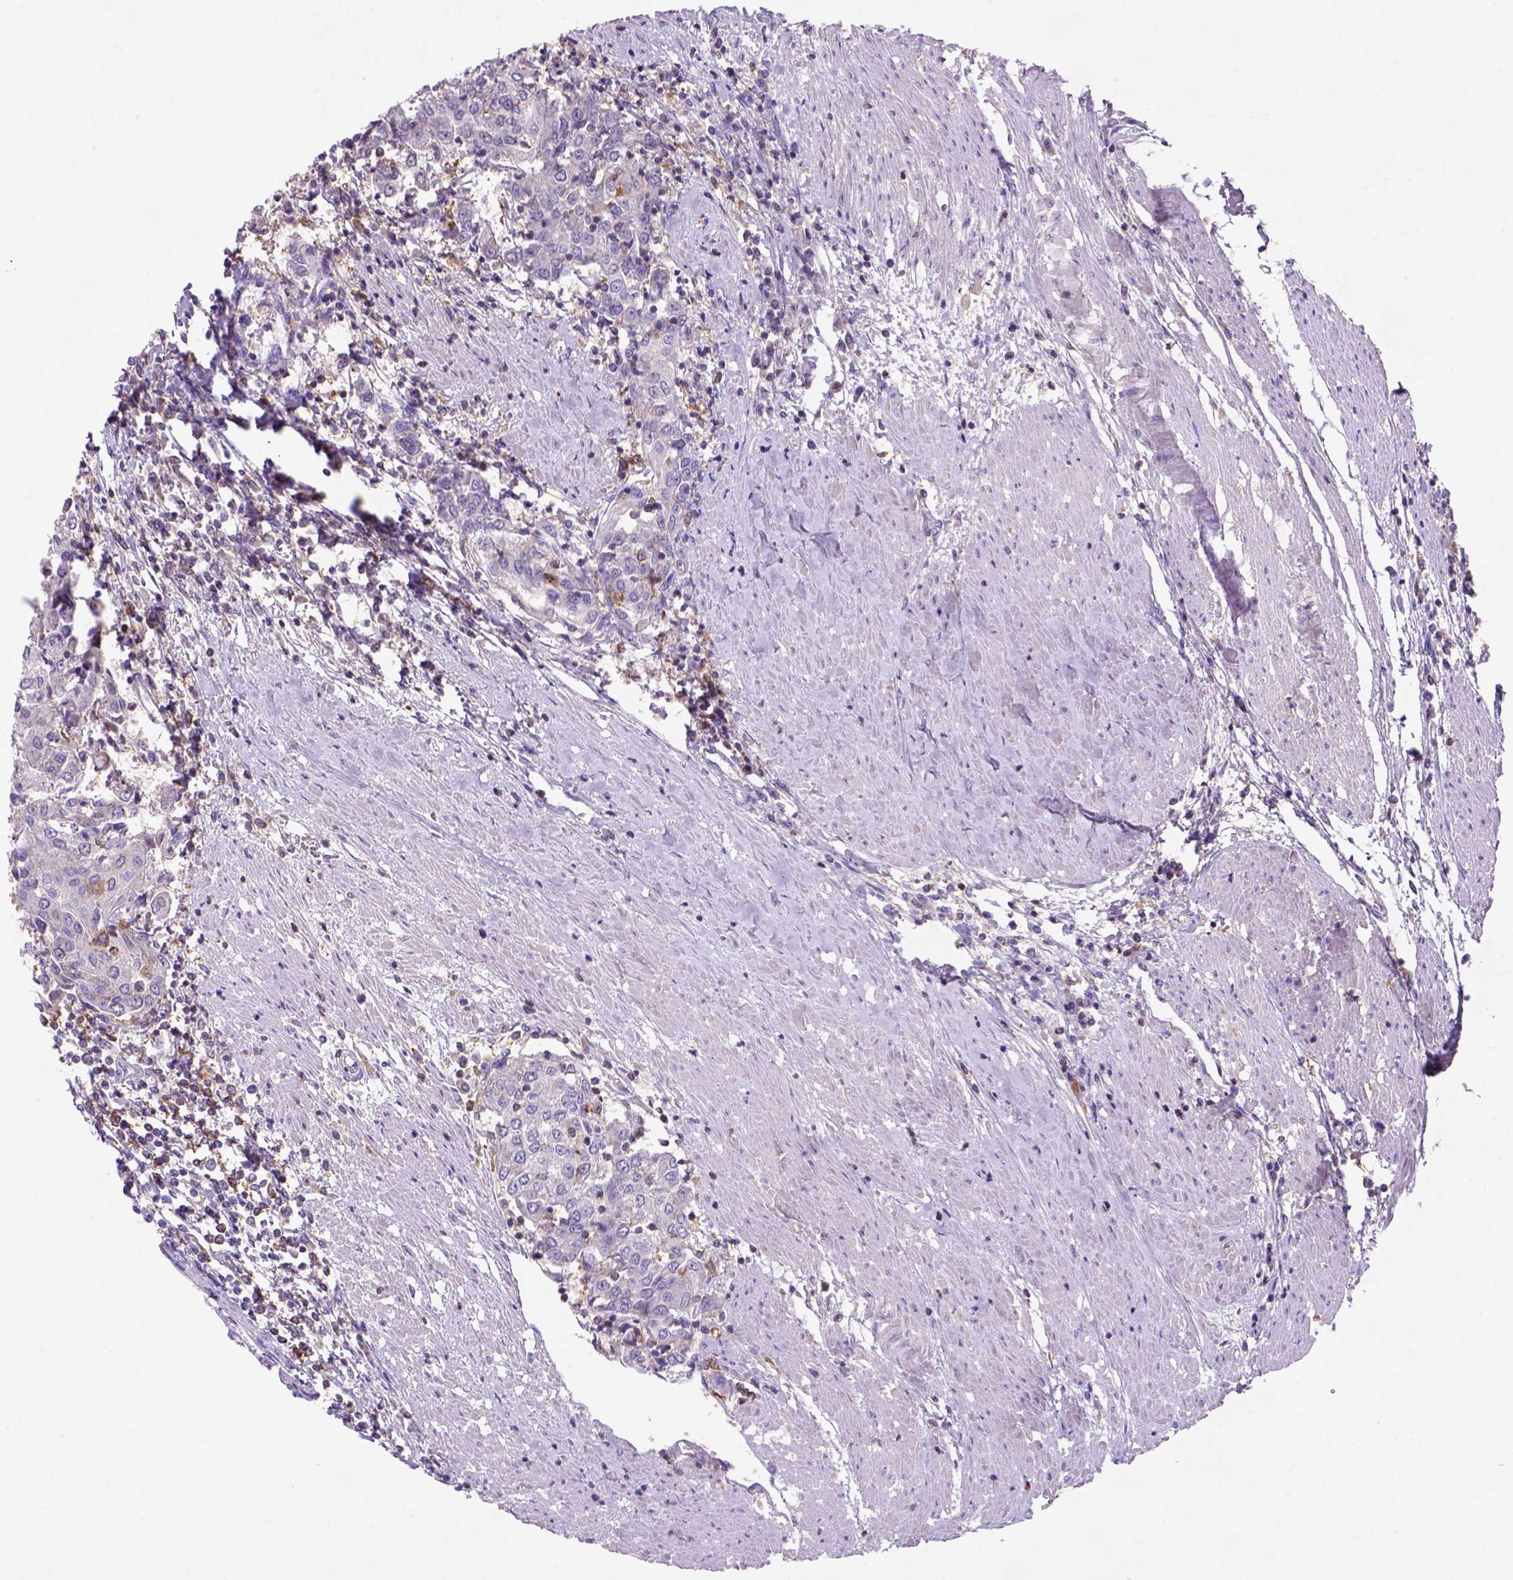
{"staining": {"intensity": "negative", "quantity": "none", "location": "none"}, "tissue": "urothelial cancer", "cell_type": "Tumor cells", "image_type": "cancer", "snomed": [{"axis": "morphology", "description": "Urothelial carcinoma, High grade"}, {"axis": "topography", "description": "Urinary bladder"}], "caption": "Immunohistochemical staining of high-grade urothelial carcinoma reveals no significant expression in tumor cells.", "gene": "INPP5D", "patient": {"sex": "female", "age": 85}}